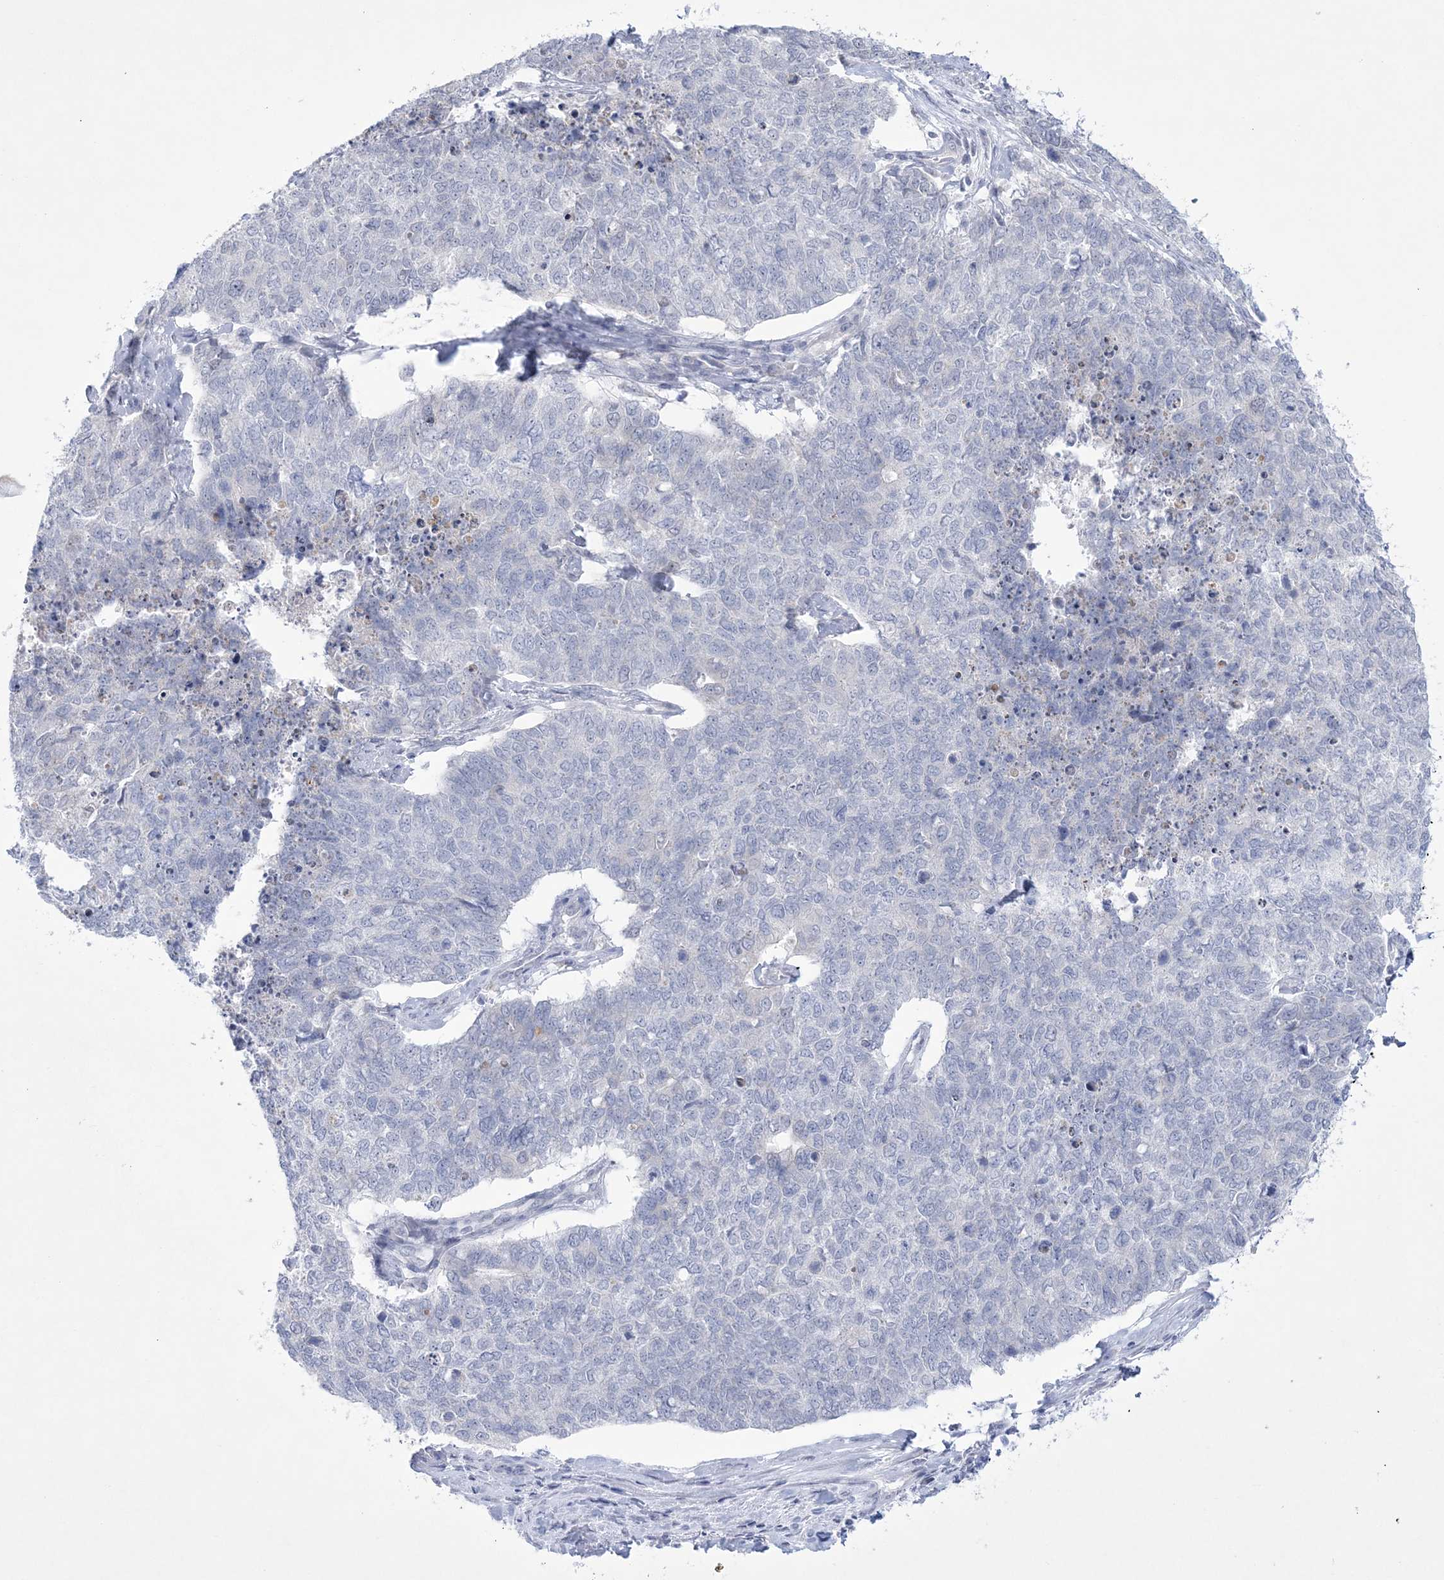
{"staining": {"intensity": "negative", "quantity": "none", "location": "none"}, "tissue": "cervical cancer", "cell_type": "Tumor cells", "image_type": "cancer", "snomed": [{"axis": "morphology", "description": "Squamous cell carcinoma, NOS"}, {"axis": "topography", "description": "Cervix"}], "caption": "This is an immunohistochemistry (IHC) micrograph of human squamous cell carcinoma (cervical). There is no staining in tumor cells.", "gene": "WDR27", "patient": {"sex": "female", "age": 63}}